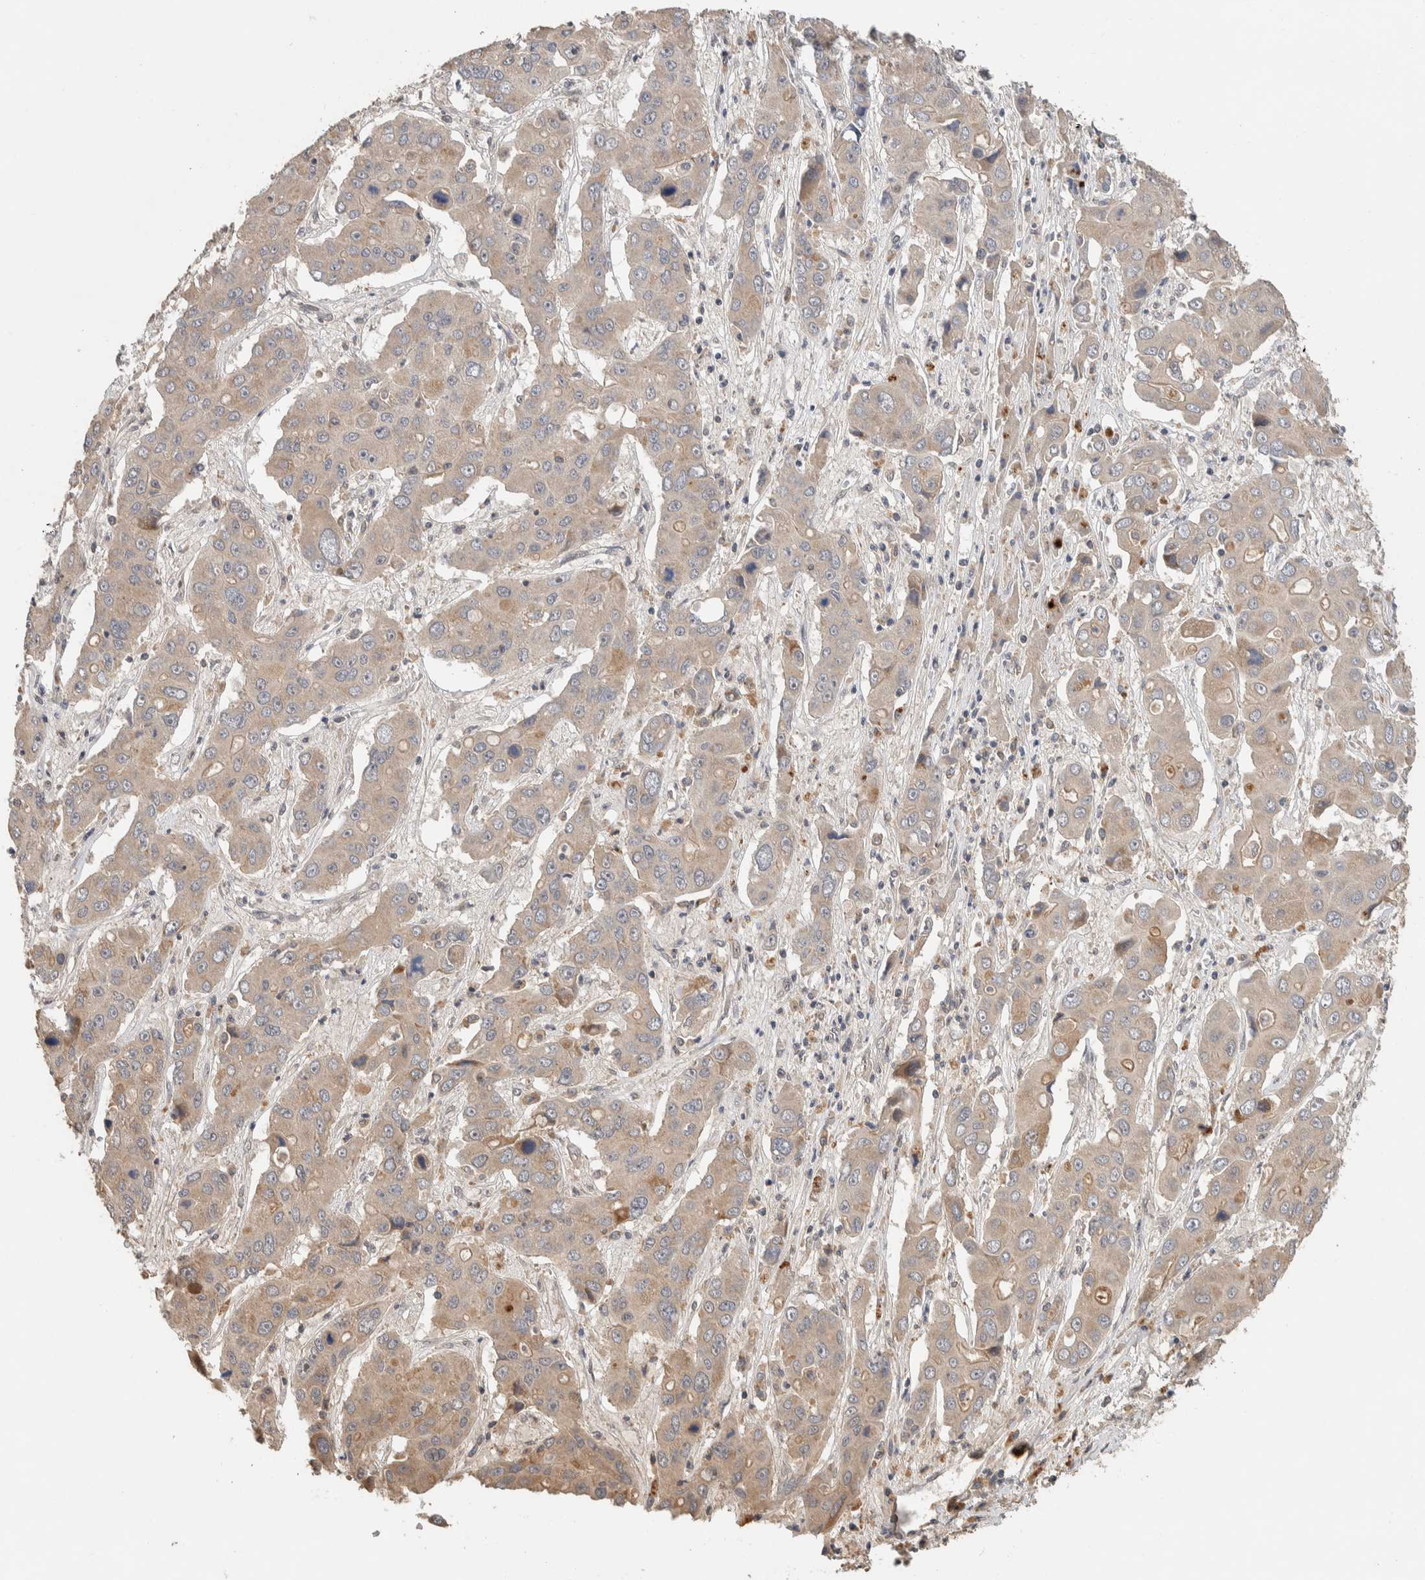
{"staining": {"intensity": "weak", "quantity": ">75%", "location": "cytoplasmic/membranous"}, "tissue": "liver cancer", "cell_type": "Tumor cells", "image_type": "cancer", "snomed": [{"axis": "morphology", "description": "Cholangiocarcinoma"}, {"axis": "topography", "description": "Liver"}], "caption": "Approximately >75% of tumor cells in human liver cancer (cholangiocarcinoma) exhibit weak cytoplasmic/membranous protein expression as visualized by brown immunohistochemical staining.", "gene": "CYSRT1", "patient": {"sex": "male", "age": 67}}